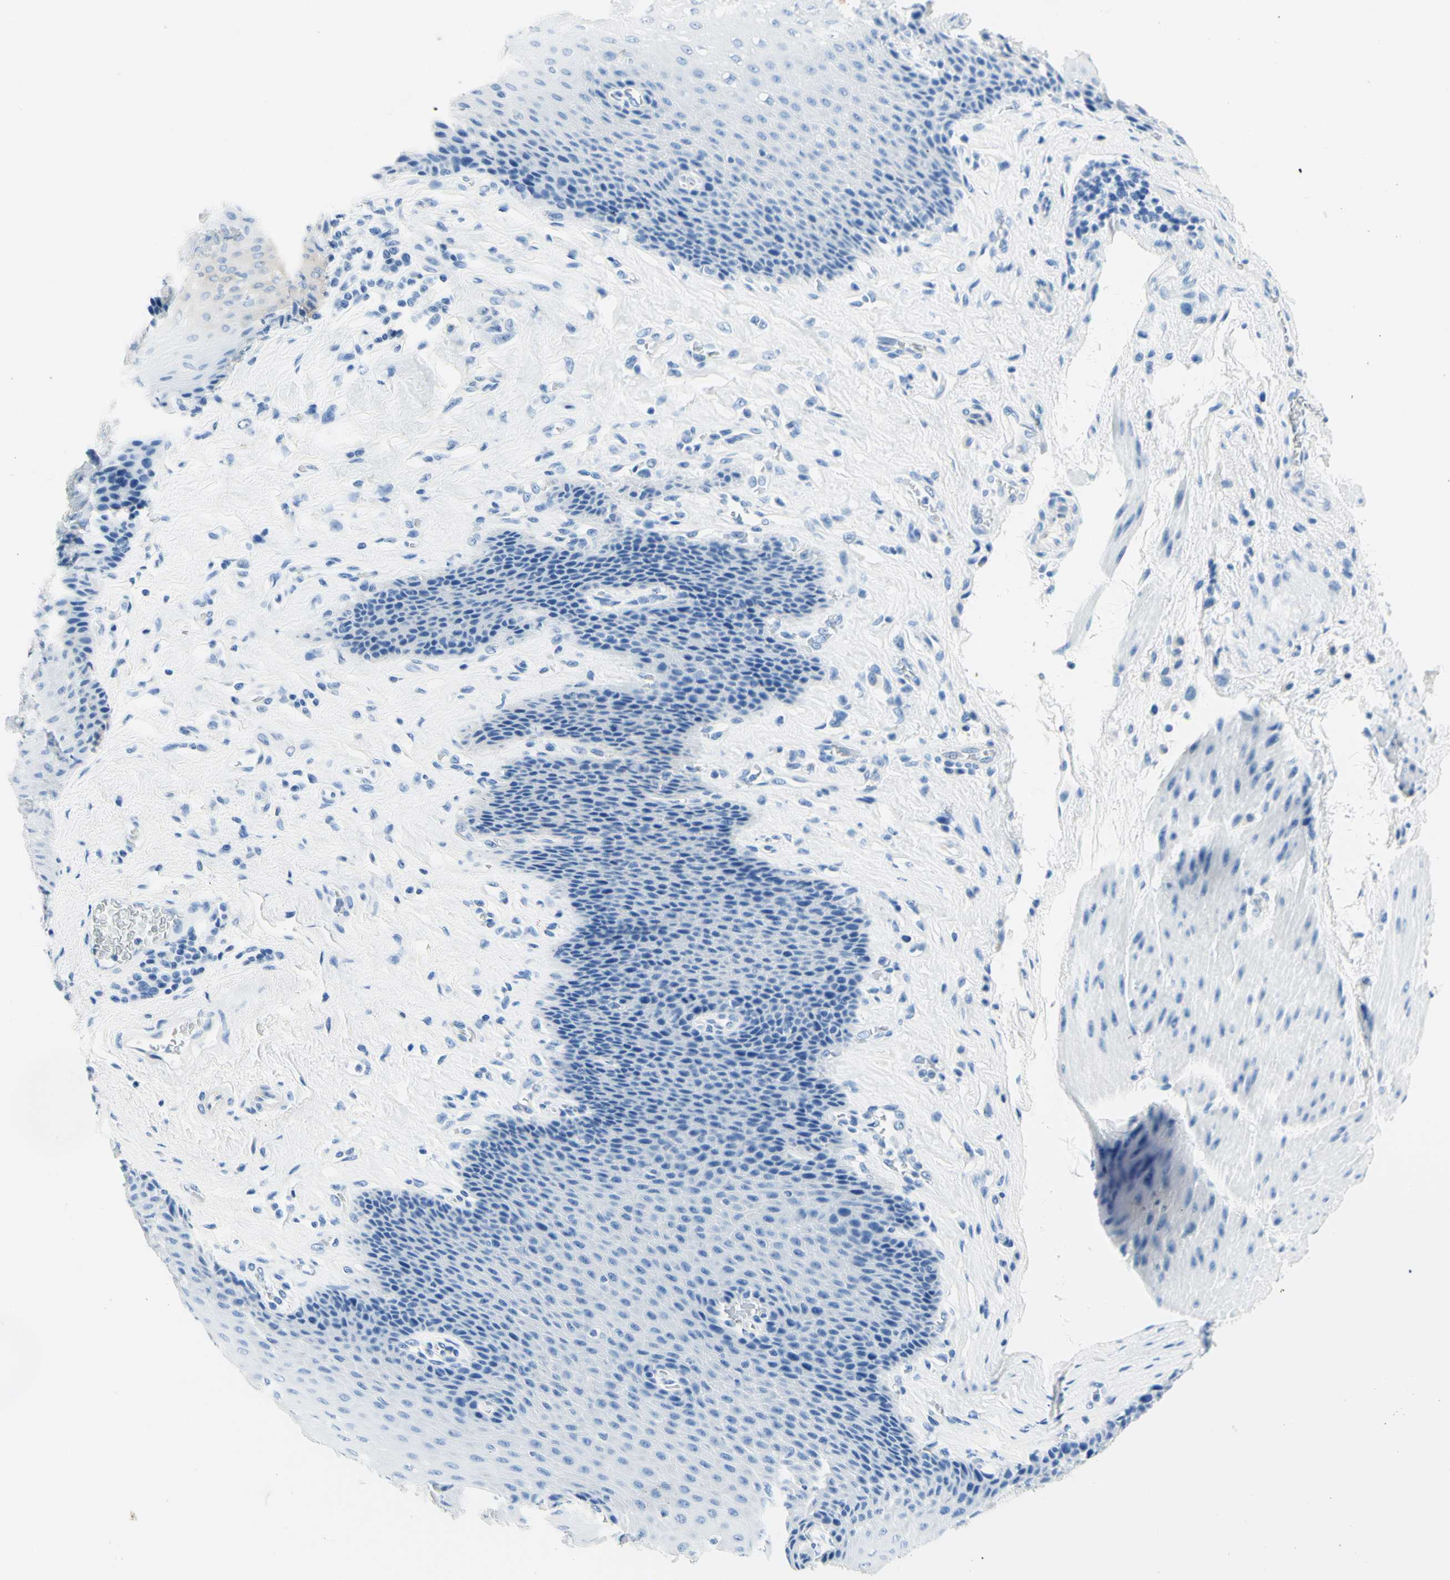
{"staining": {"intensity": "negative", "quantity": "none", "location": "none"}, "tissue": "esophagus", "cell_type": "Squamous epithelial cells", "image_type": "normal", "snomed": [{"axis": "morphology", "description": "Normal tissue, NOS"}, {"axis": "topography", "description": "Esophagus"}], "caption": "The immunohistochemistry (IHC) micrograph has no significant positivity in squamous epithelial cells of esophagus. The staining is performed using DAB brown chromogen with nuclei counter-stained in using hematoxylin.", "gene": "HPCA", "patient": {"sex": "female", "age": 72}}